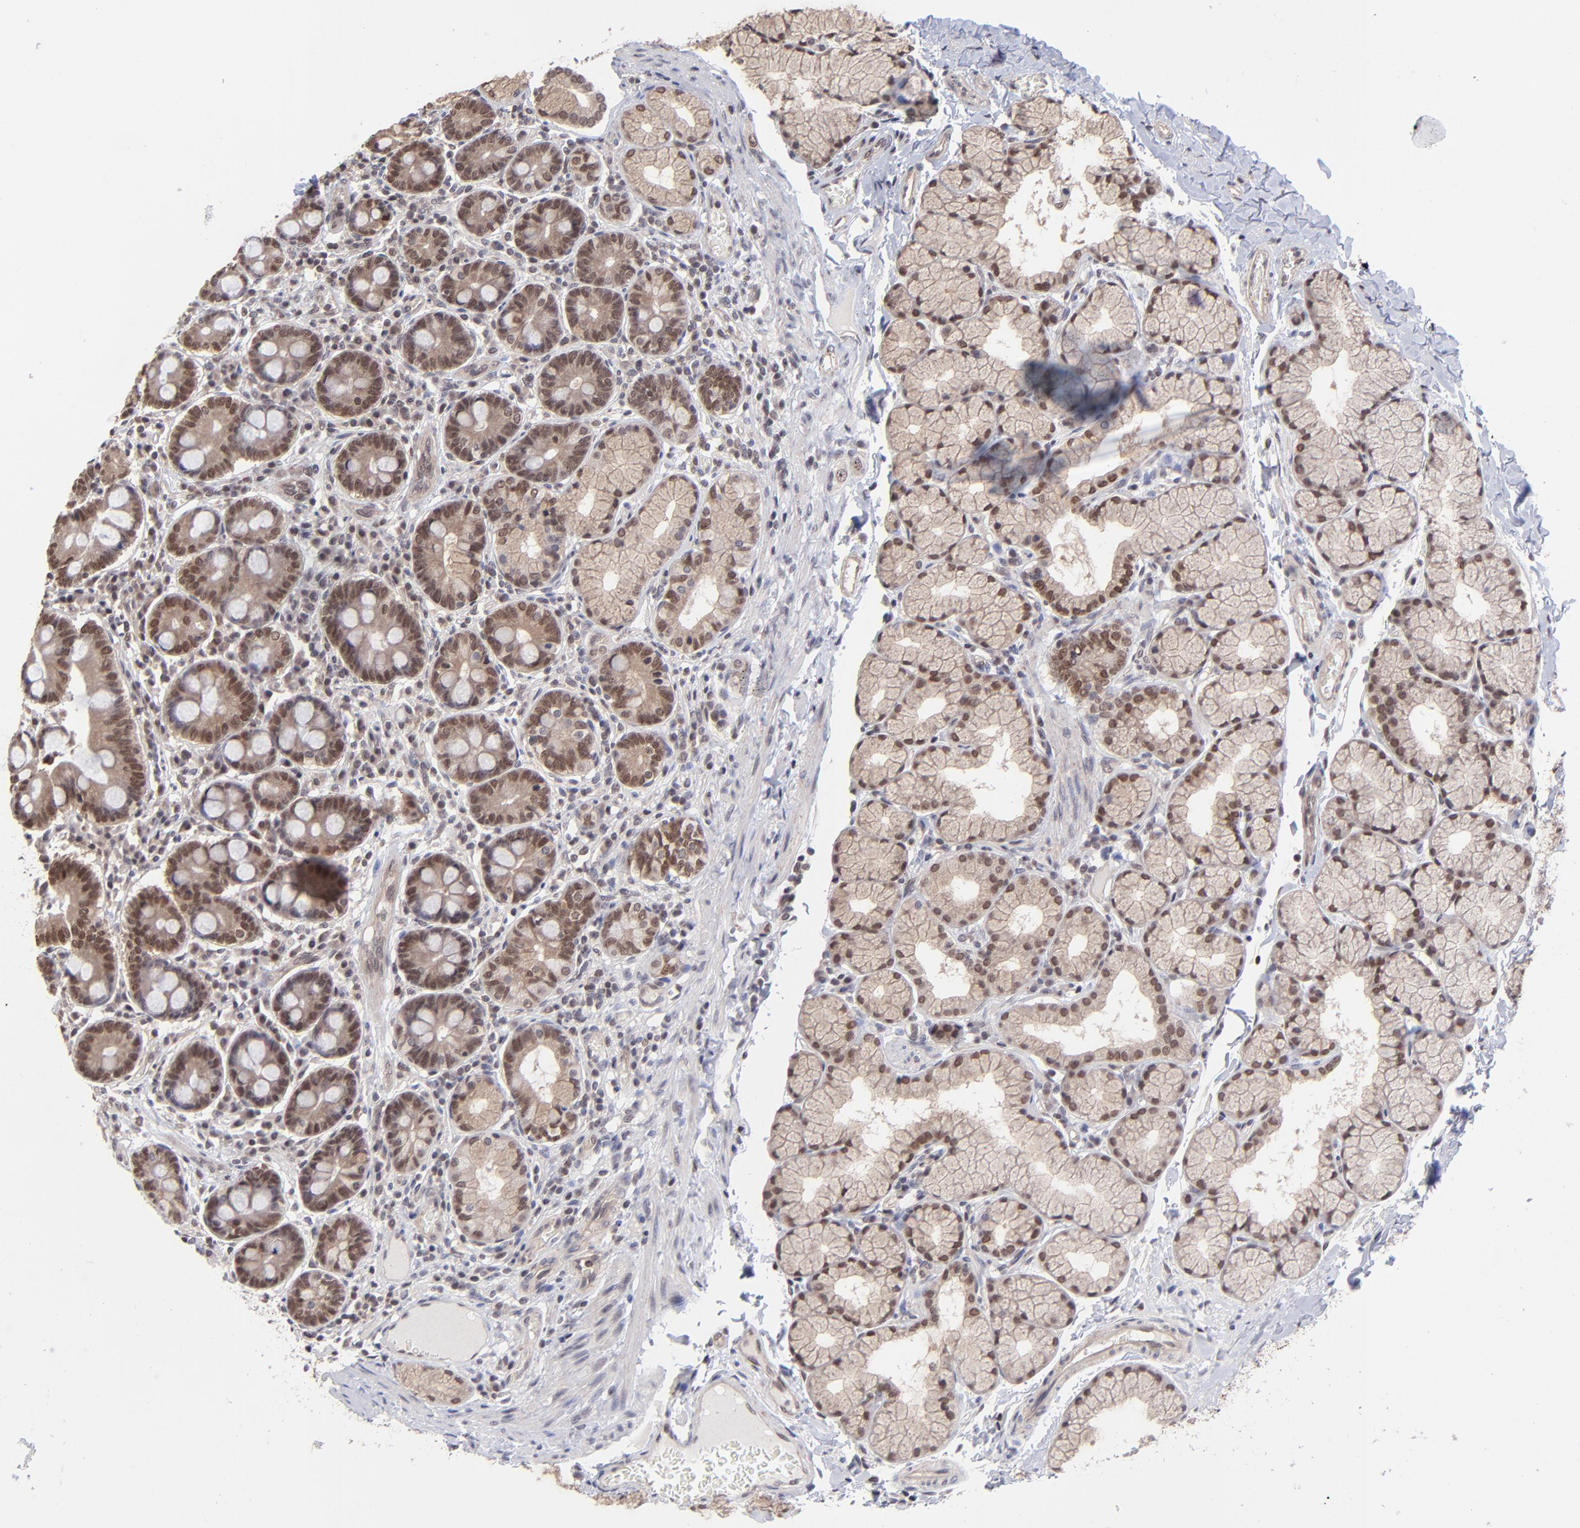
{"staining": {"intensity": "moderate", "quantity": ">75%", "location": "cytoplasmic/membranous,nuclear"}, "tissue": "duodenum", "cell_type": "Glandular cells", "image_type": "normal", "snomed": [{"axis": "morphology", "description": "Normal tissue, NOS"}, {"axis": "topography", "description": "Duodenum"}], "caption": "Glandular cells show moderate cytoplasmic/membranous,nuclear expression in approximately >75% of cells in unremarkable duodenum.", "gene": "ZNF419", "patient": {"sex": "male", "age": 50}}